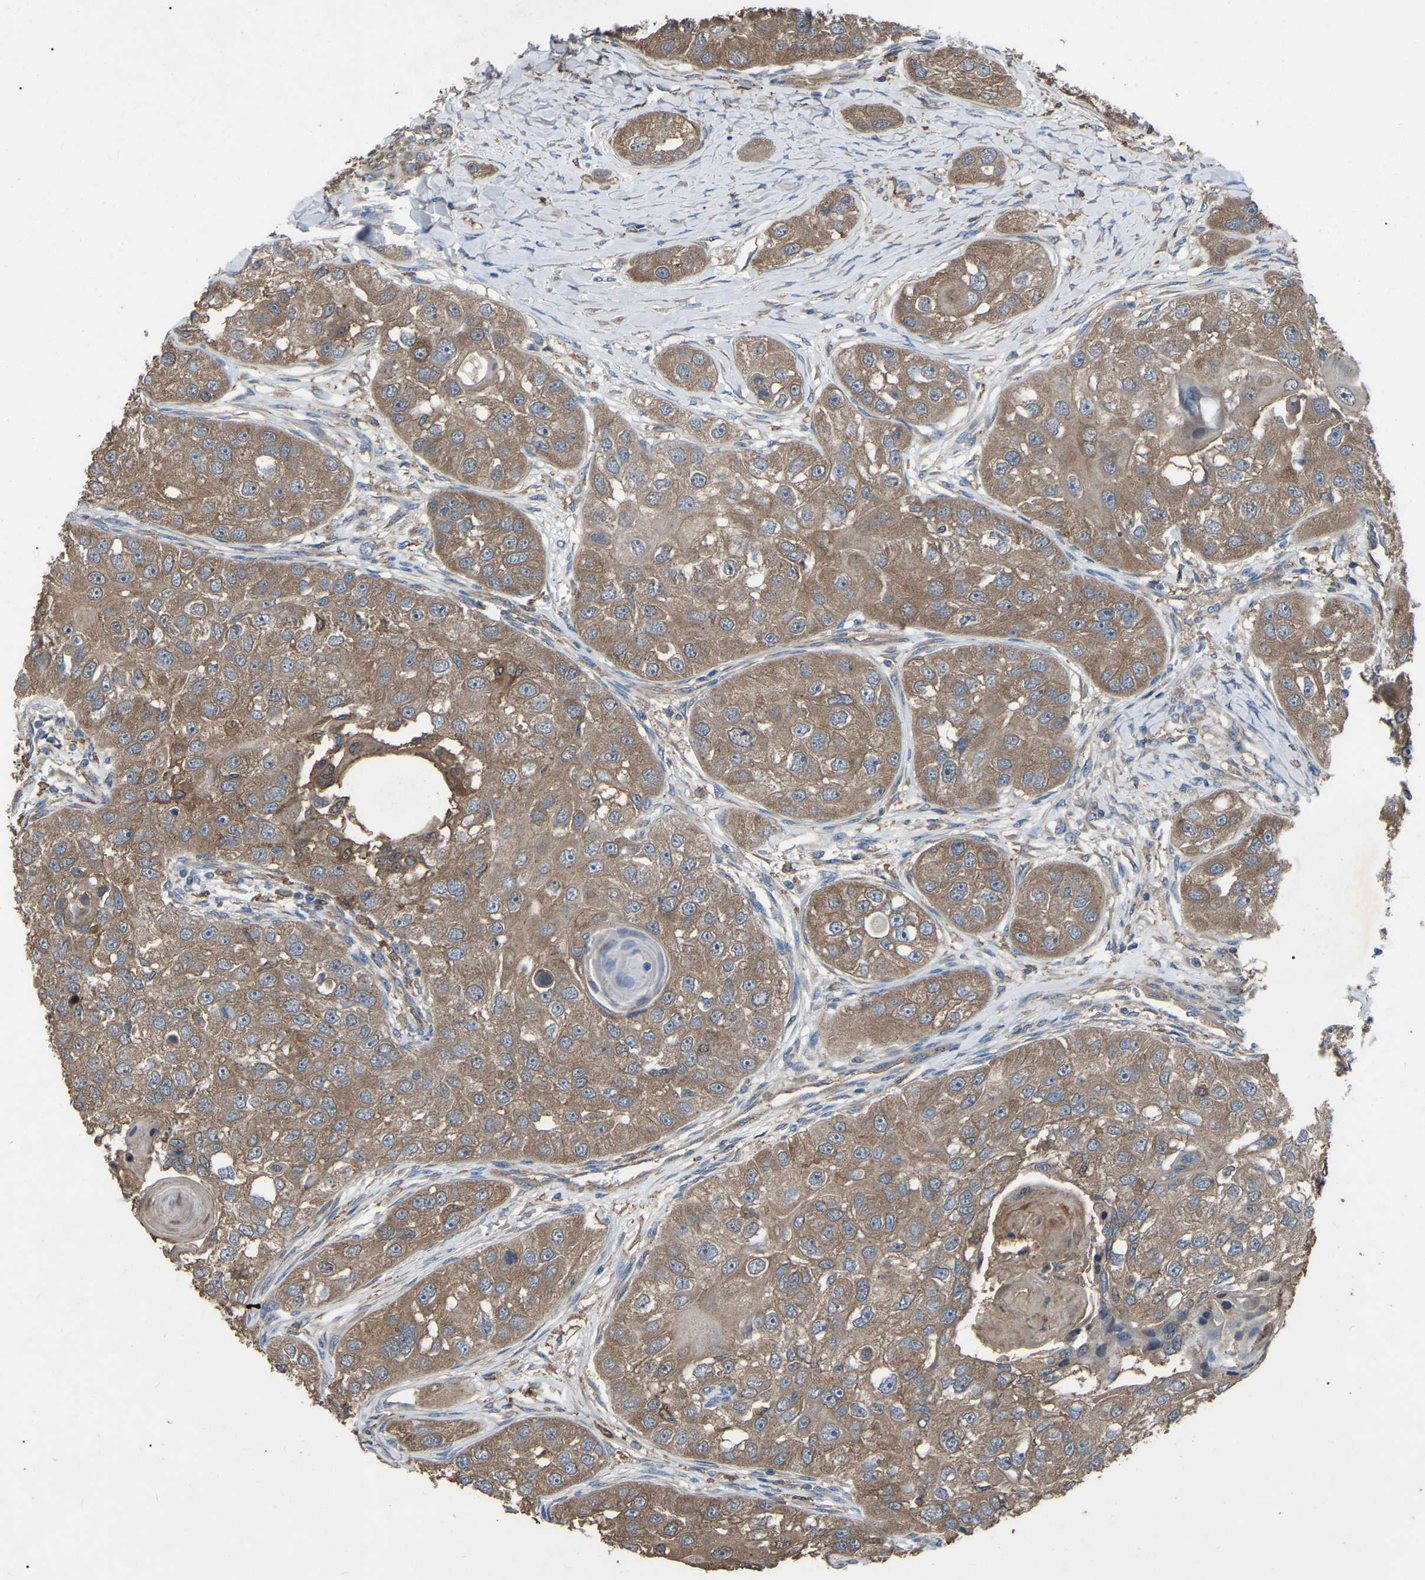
{"staining": {"intensity": "moderate", "quantity": ">75%", "location": "cytoplasmic/membranous"}, "tissue": "head and neck cancer", "cell_type": "Tumor cells", "image_type": "cancer", "snomed": [{"axis": "morphology", "description": "Normal tissue, NOS"}, {"axis": "morphology", "description": "Squamous cell carcinoma, NOS"}, {"axis": "topography", "description": "Skeletal muscle"}, {"axis": "topography", "description": "Head-Neck"}], "caption": "Moderate cytoplasmic/membranous staining for a protein is appreciated in approximately >75% of tumor cells of squamous cell carcinoma (head and neck) using immunohistochemistry.", "gene": "AIMP1", "patient": {"sex": "male", "age": 51}}